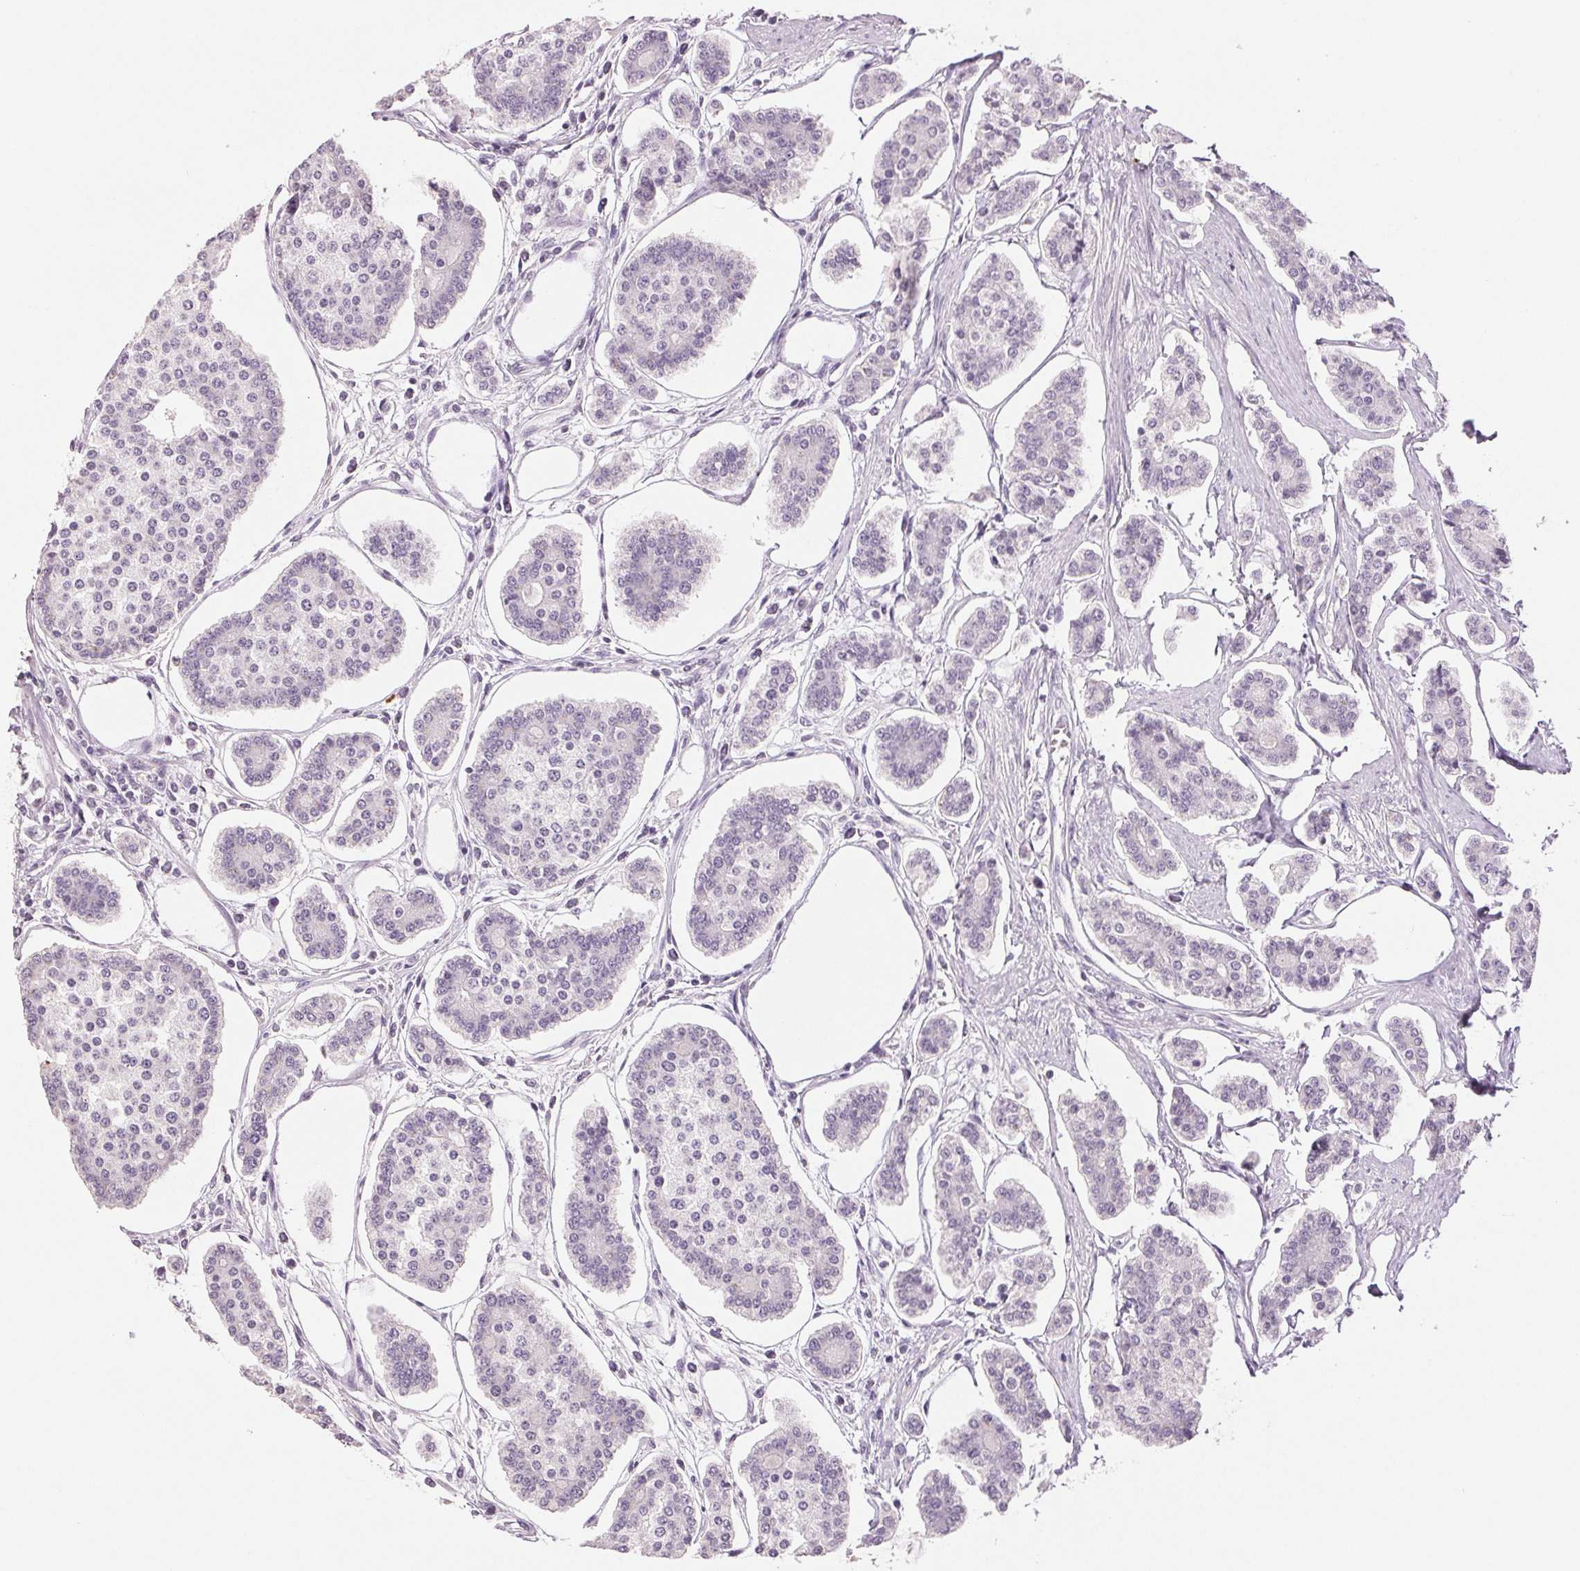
{"staining": {"intensity": "negative", "quantity": "none", "location": "none"}, "tissue": "carcinoid", "cell_type": "Tumor cells", "image_type": "cancer", "snomed": [{"axis": "morphology", "description": "Carcinoid, malignant, NOS"}, {"axis": "topography", "description": "Small intestine"}], "caption": "A histopathology image of human carcinoid is negative for staining in tumor cells.", "gene": "LTF", "patient": {"sex": "female", "age": 65}}